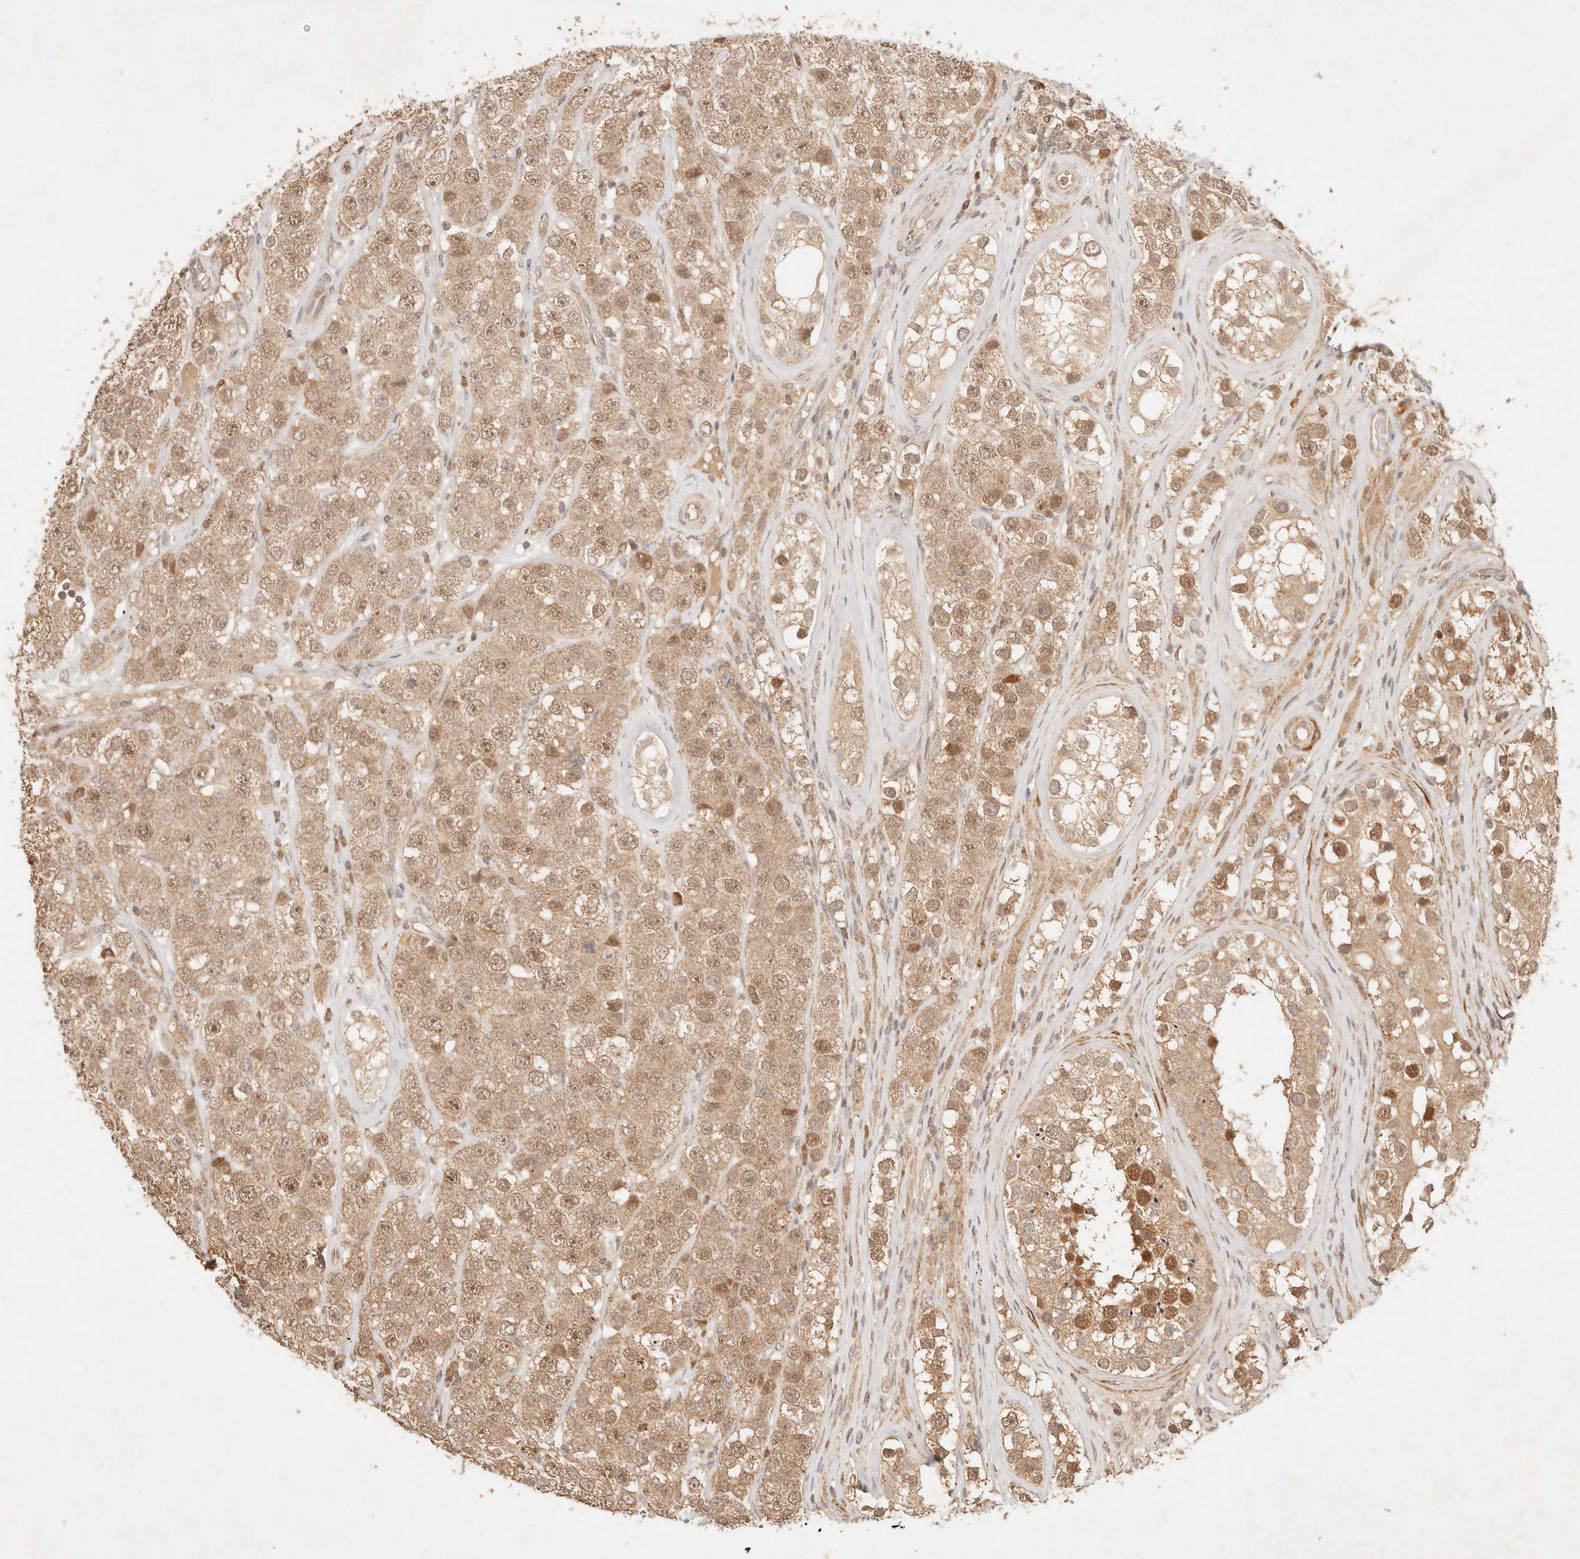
{"staining": {"intensity": "moderate", "quantity": ">75%", "location": "cytoplasmic/membranous,nuclear"}, "tissue": "testis cancer", "cell_type": "Tumor cells", "image_type": "cancer", "snomed": [{"axis": "morphology", "description": "Seminoma, NOS"}, {"axis": "topography", "description": "Testis"}], "caption": "Tumor cells show moderate cytoplasmic/membranous and nuclear positivity in approximately >75% of cells in testis cancer. The protein is stained brown, and the nuclei are stained in blue (DAB (3,3'-diaminobenzidine) IHC with brightfield microscopy, high magnification).", "gene": "TRIM11", "patient": {"sex": "male", "age": 28}}